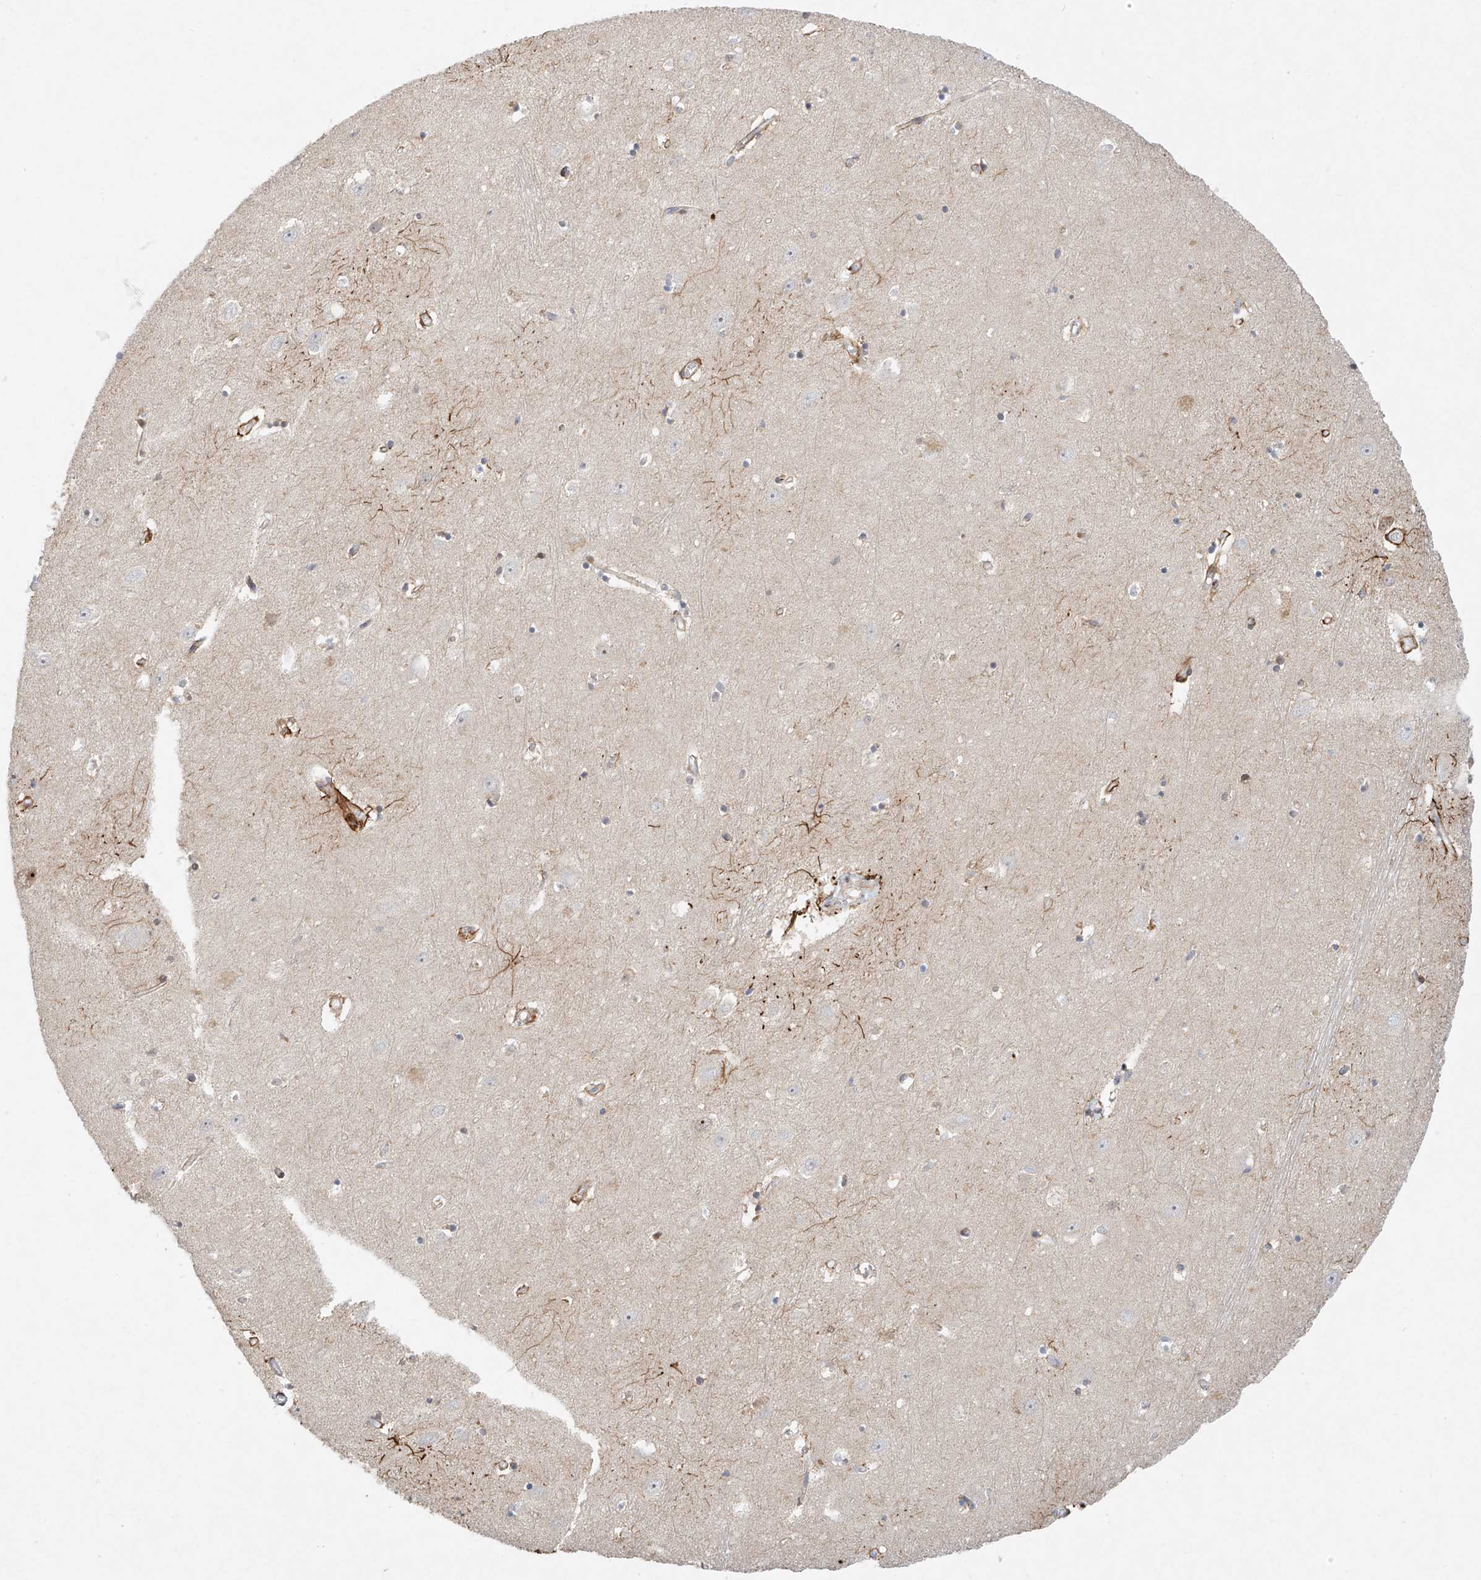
{"staining": {"intensity": "strong", "quantity": "<25%", "location": "cytoplasmic/membranous"}, "tissue": "hippocampus", "cell_type": "Glial cells", "image_type": "normal", "snomed": [{"axis": "morphology", "description": "Normal tissue, NOS"}, {"axis": "topography", "description": "Hippocampus"}], "caption": "High-magnification brightfield microscopy of unremarkable hippocampus stained with DAB (brown) and counterstained with hematoxylin (blue). glial cells exhibit strong cytoplasmic/membranous positivity is identified in approximately<25% of cells. The staining was performed using DAB to visualize the protein expression in brown, while the nuclei were stained in blue with hematoxylin (Magnification: 20x).", "gene": "TASP1", "patient": {"sex": "female", "age": 64}}